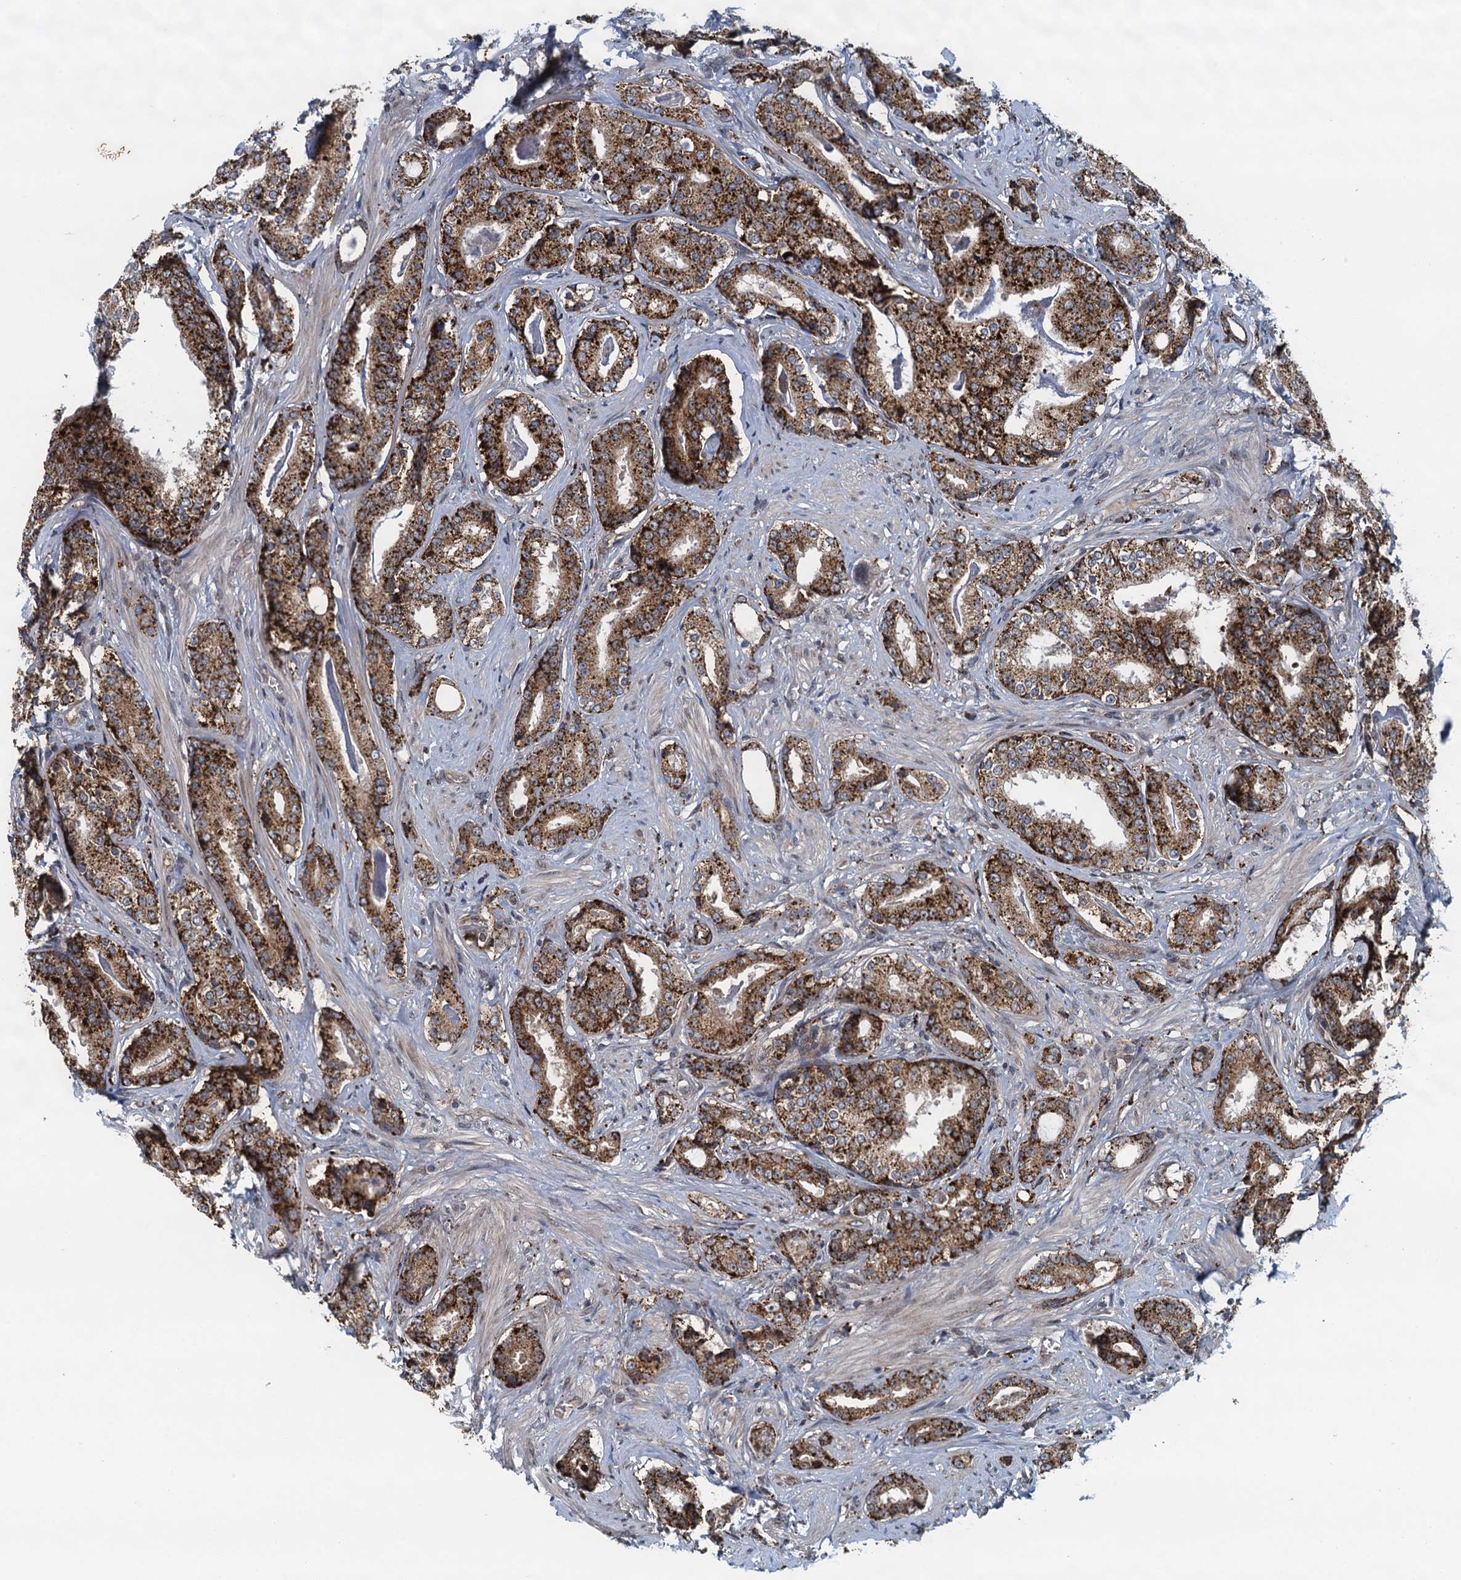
{"staining": {"intensity": "strong", "quantity": "25%-75%", "location": "cytoplasmic/membranous"}, "tissue": "prostate cancer", "cell_type": "Tumor cells", "image_type": "cancer", "snomed": [{"axis": "morphology", "description": "Adenocarcinoma, High grade"}, {"axis": "topography", "description": "Prostate"}], "caption": "Strong cytoplasmic/membranous positivity is appreciated in approximately 25%-75% of tumor cells in prostate cancer (adenocarcinoma (high-grade)).", "gene": "NLRP10", "patient": {"sex": "male", "age": 58}}